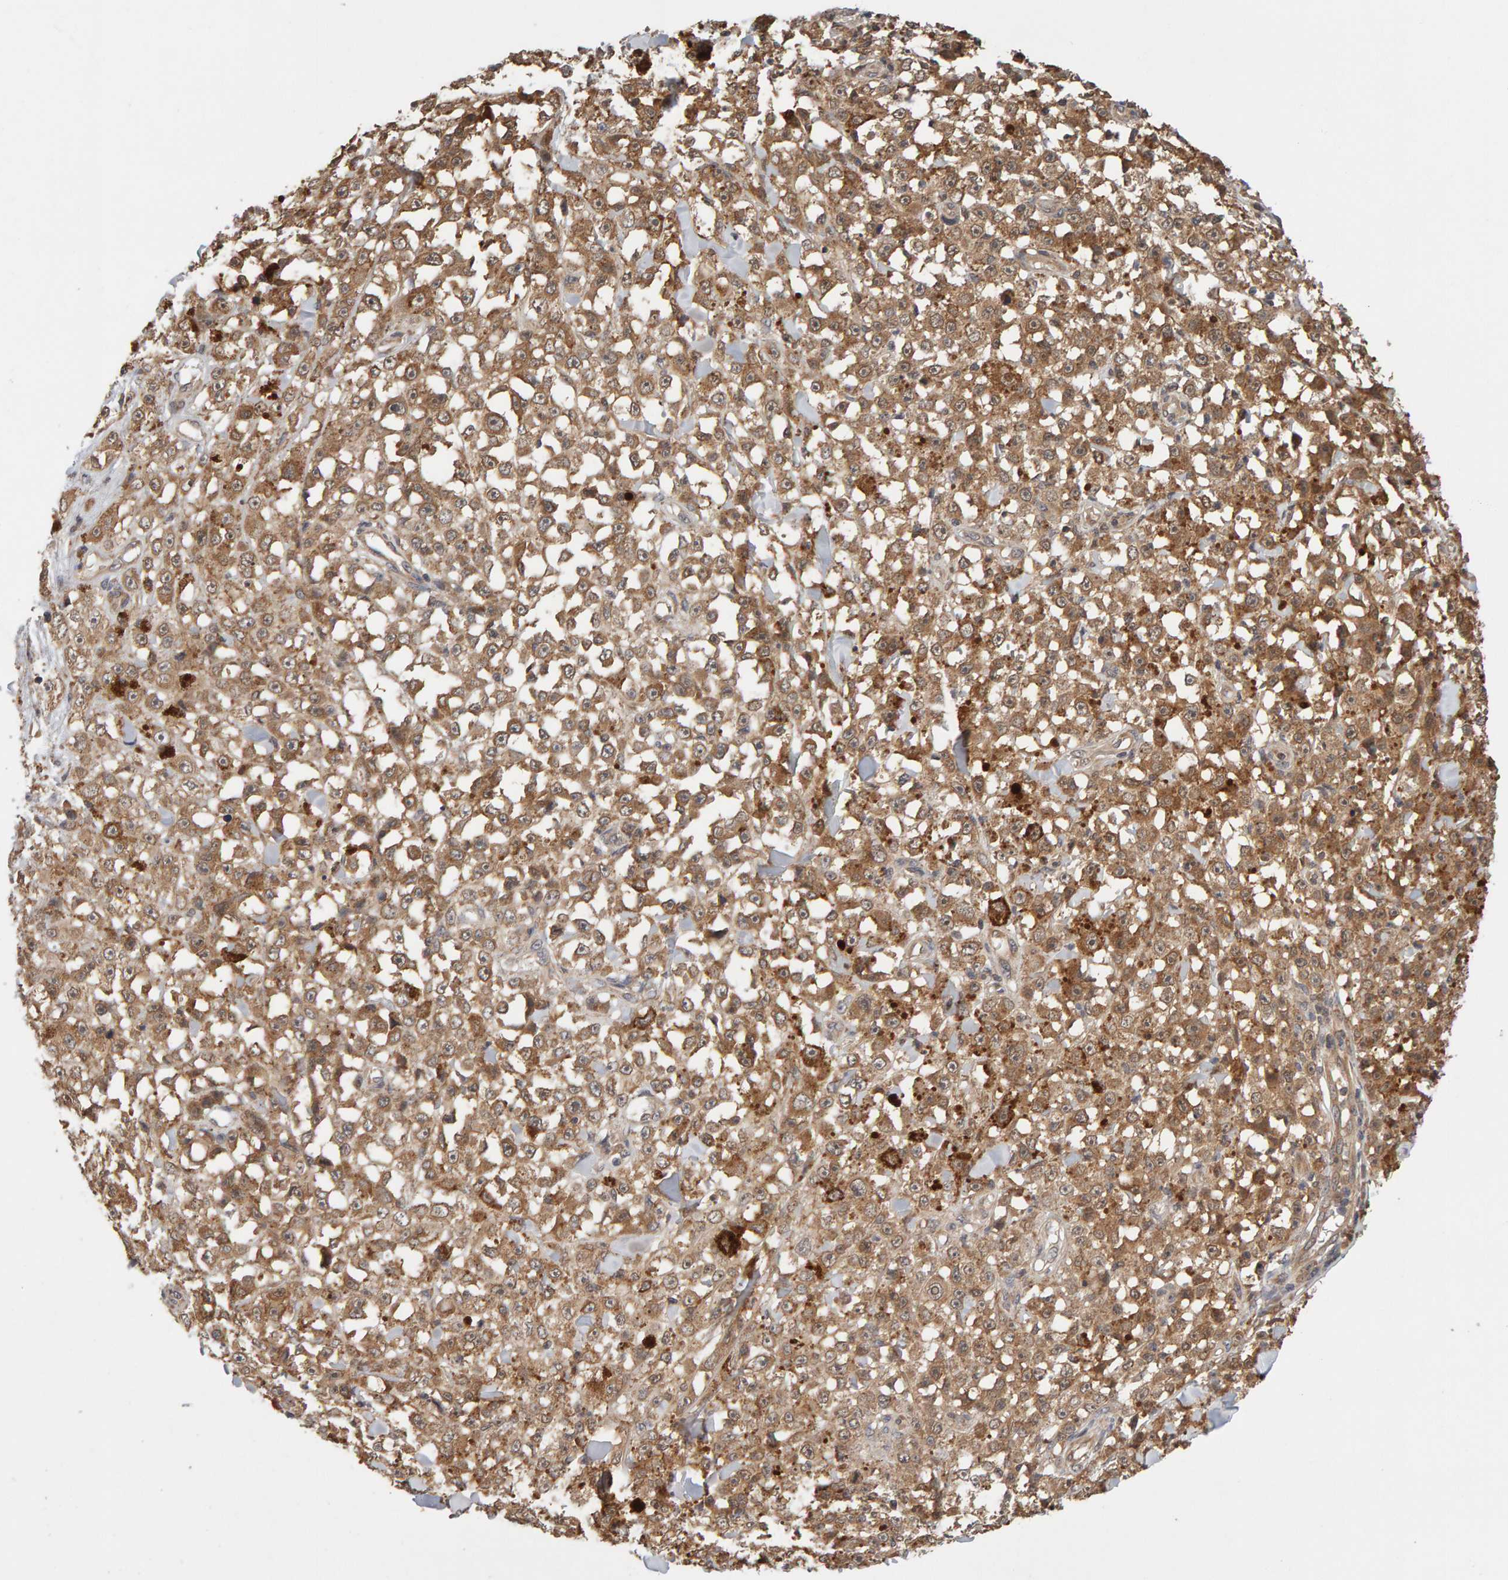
{"staining": {"intensity": "moderate", "quantity": ">75%", "location": "cytoplasmic/membranous"}, "tissue": "melanoma", "cell_type": "Tumor cells", "image_type": "cancer", "snomed": [{"axis": "morphology", "description": "Malignant melanoma, NOS"}, {"axis": "topography", "description": "Skin"}], "caption": "Protein analysis of melanoma tissue exhibits moderate cytoplasmic/membranous positivity in about >75% of tumor cells.", "gene": "DNAJC7", "patient": {"sex": "female", "age": 82}}